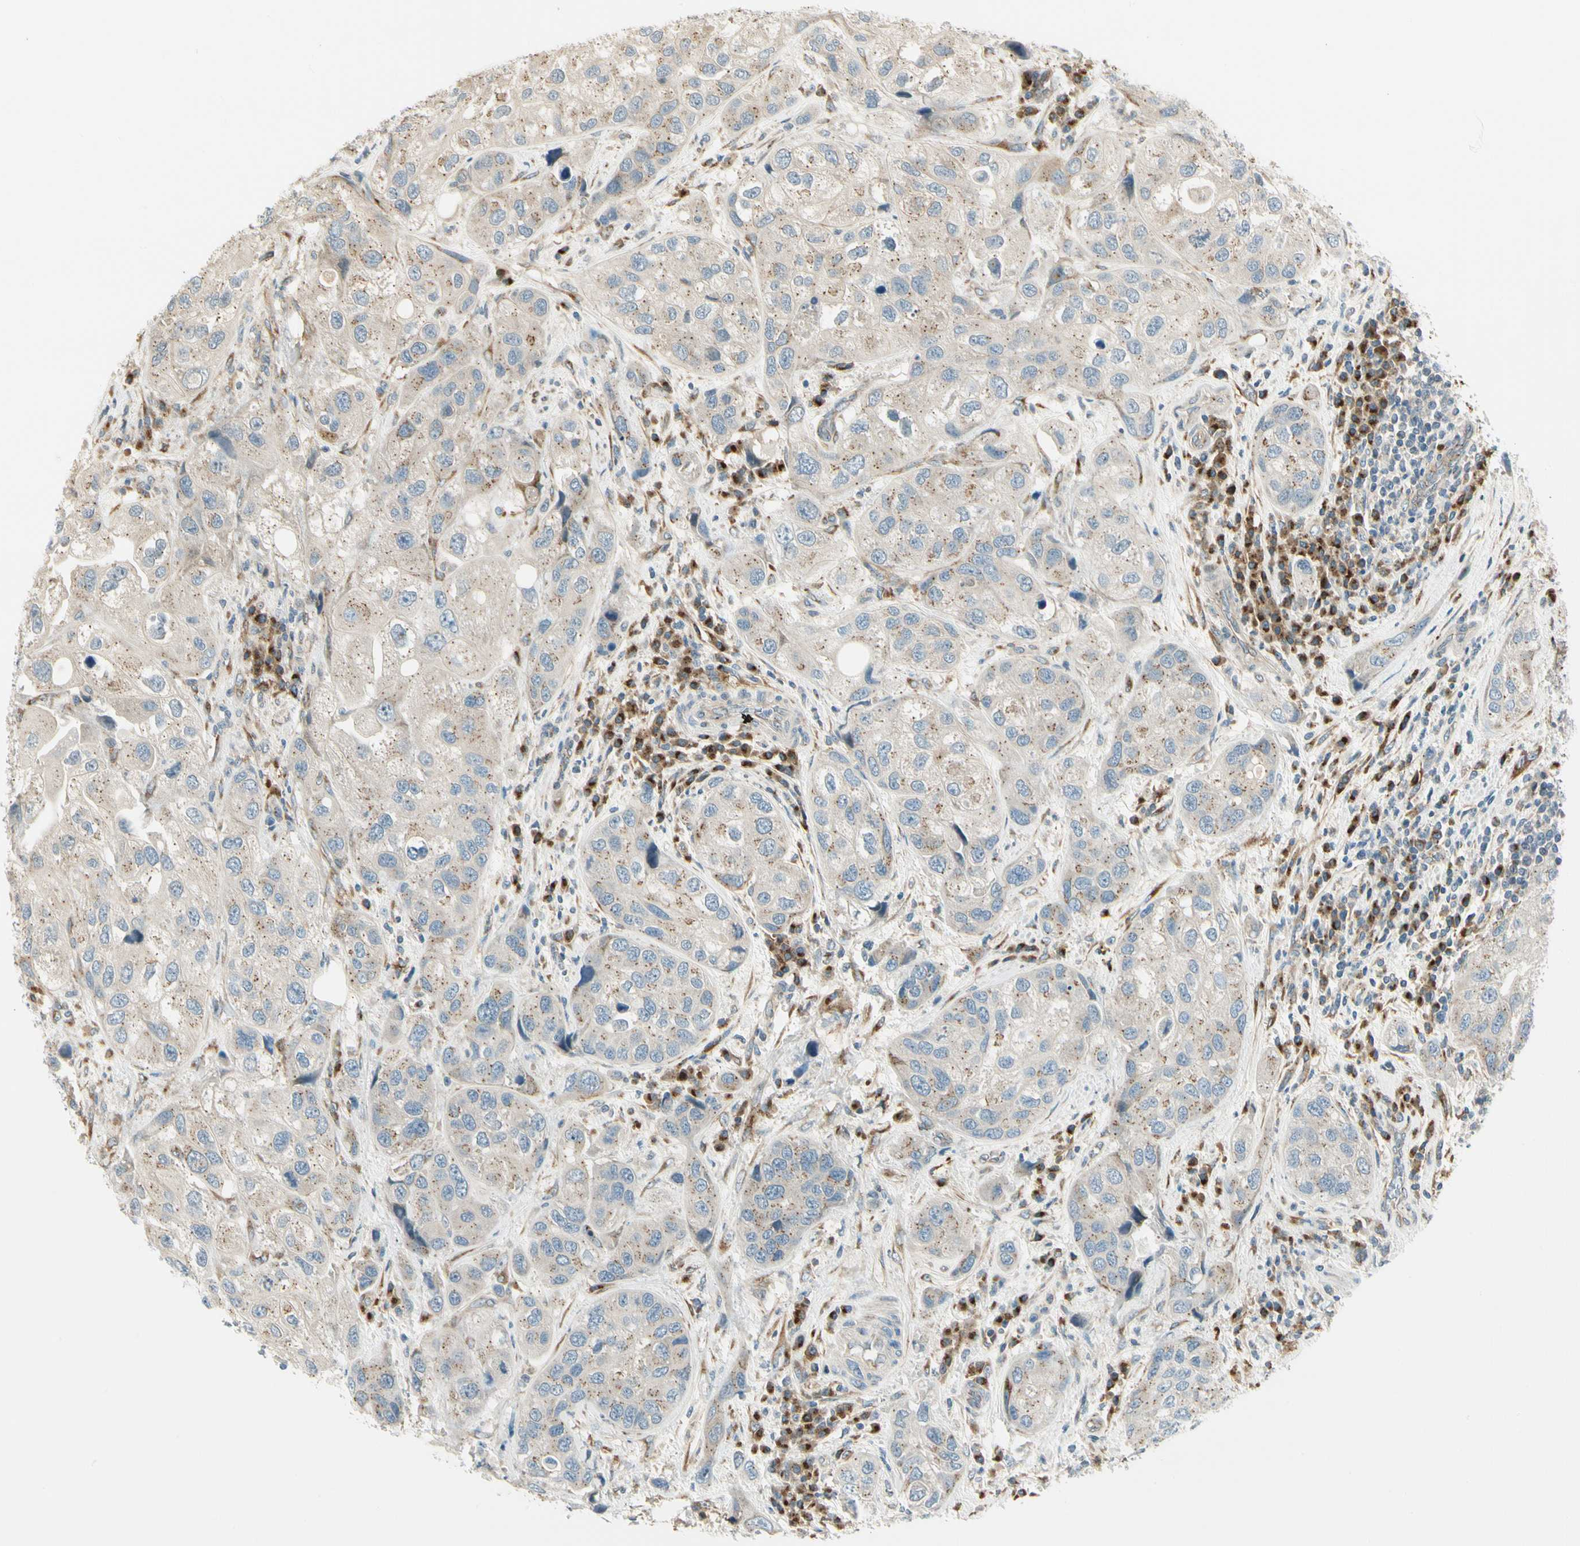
{"staining": {"intensity": "weak", "quantity": ">75%", "location": "cytoplasmic/membranous"}, "tissue": "urothelial cancer", "cell_type": "Tumor cells", "image_type": "cancer", "snomed": [{"axis": "morphology", "description": "Urothelial carcinoma, High grade"}, {"axis": "topography", "description": "Urinary bladder"}], "caption": "A brown stain highlights weak cytoplasmic/membranous expression of a protein in human urothelial carcinoma (high-grade) tumor cells.", "gene": "MANSC1", "patient": {"sex": "female", "age": 64}}